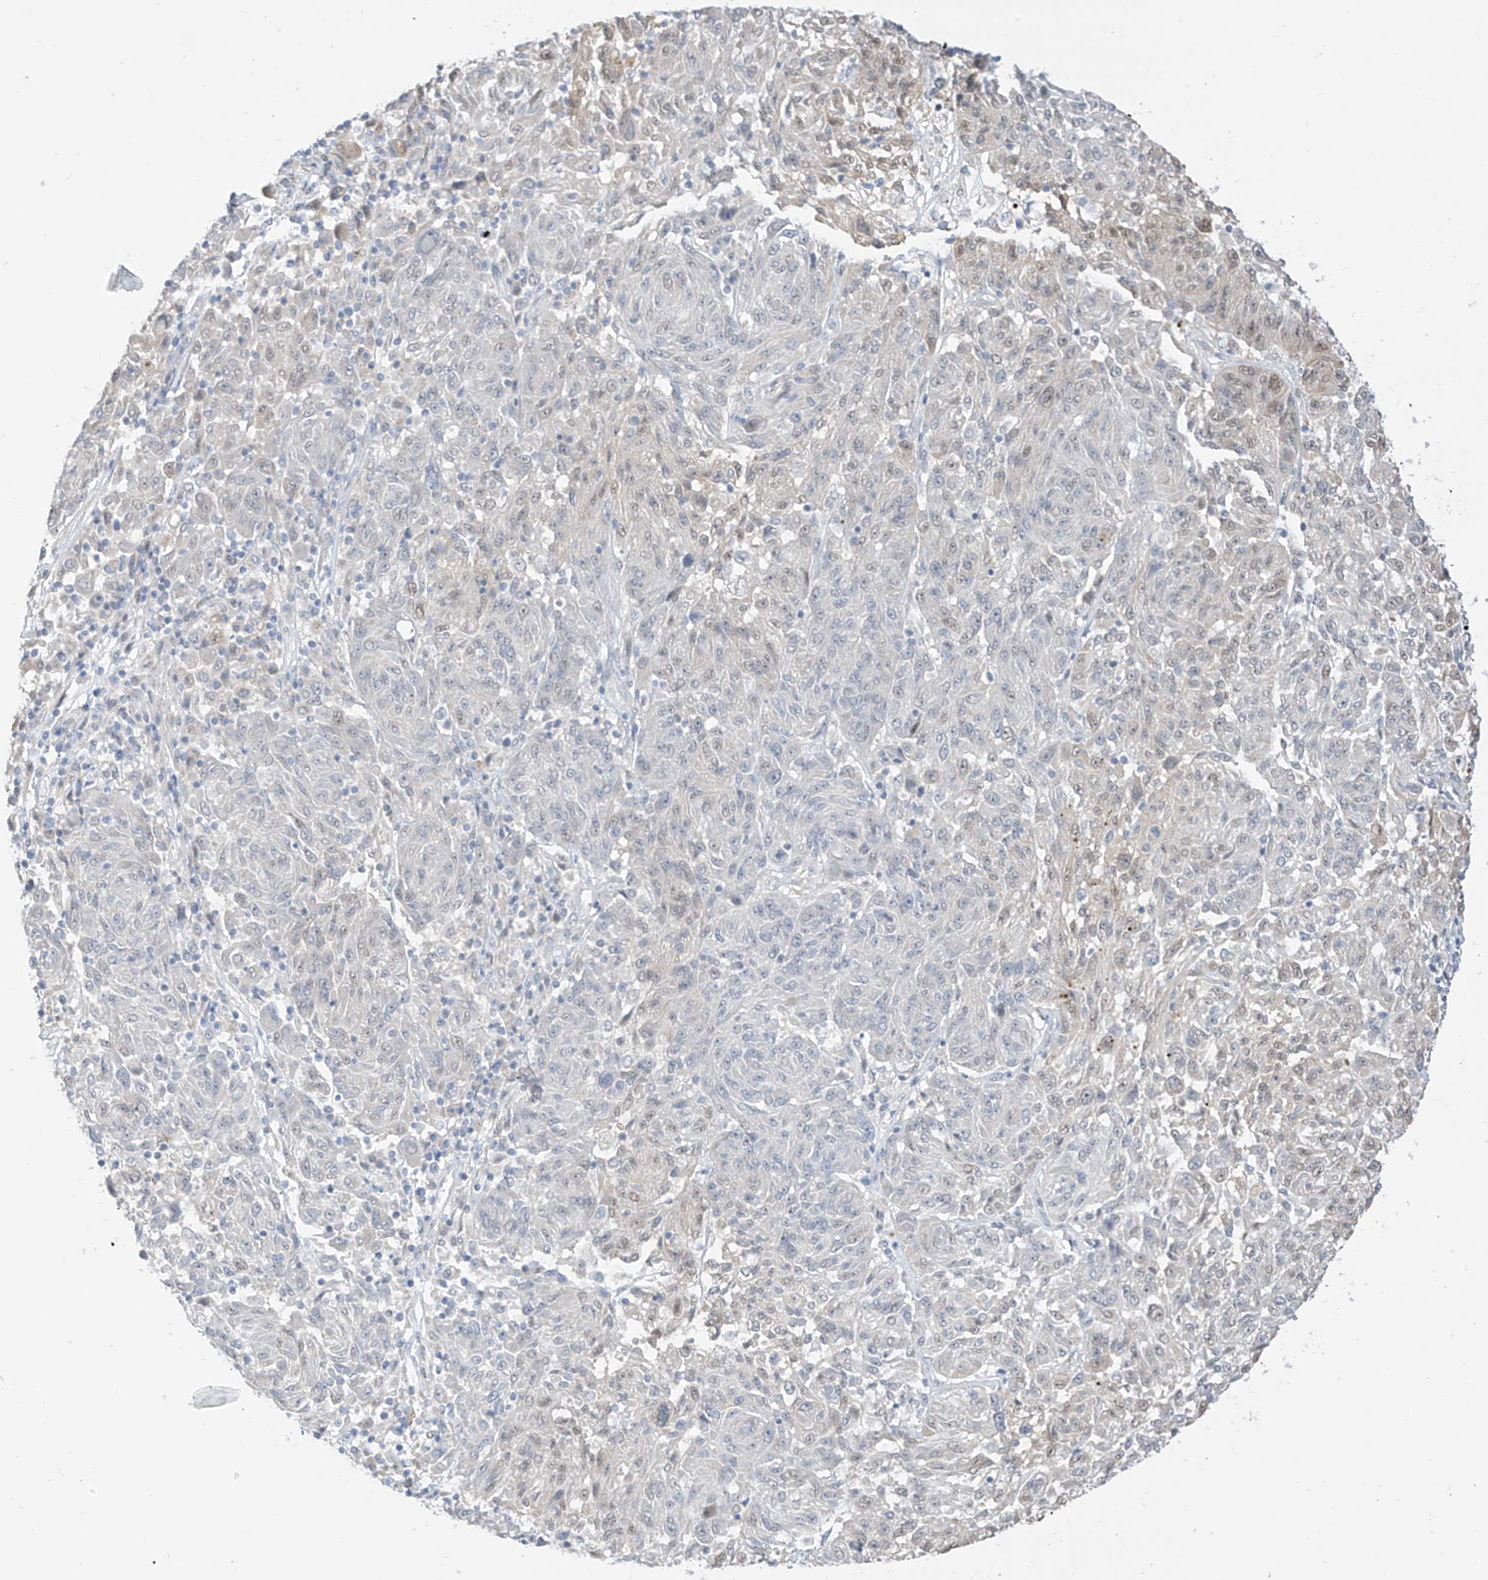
{"staining": {"intensity": "negative", "quantity": "none", "location": "none"}, "tissue": "melanoma", "cell_type": "Tumor cells", "image_type": "cancer", "snomed": [{"axis": "morphology", "description": "Malignant melanoma, NOS"}, {"axis": "topography", "description": "Skin"}], "caption": "The immunohistochemistry micrograph has no significant staining in tumor cells of melanoma tissue.", "gene": "ASPRV1", "patient": {"sex": "male", "age": 53}}